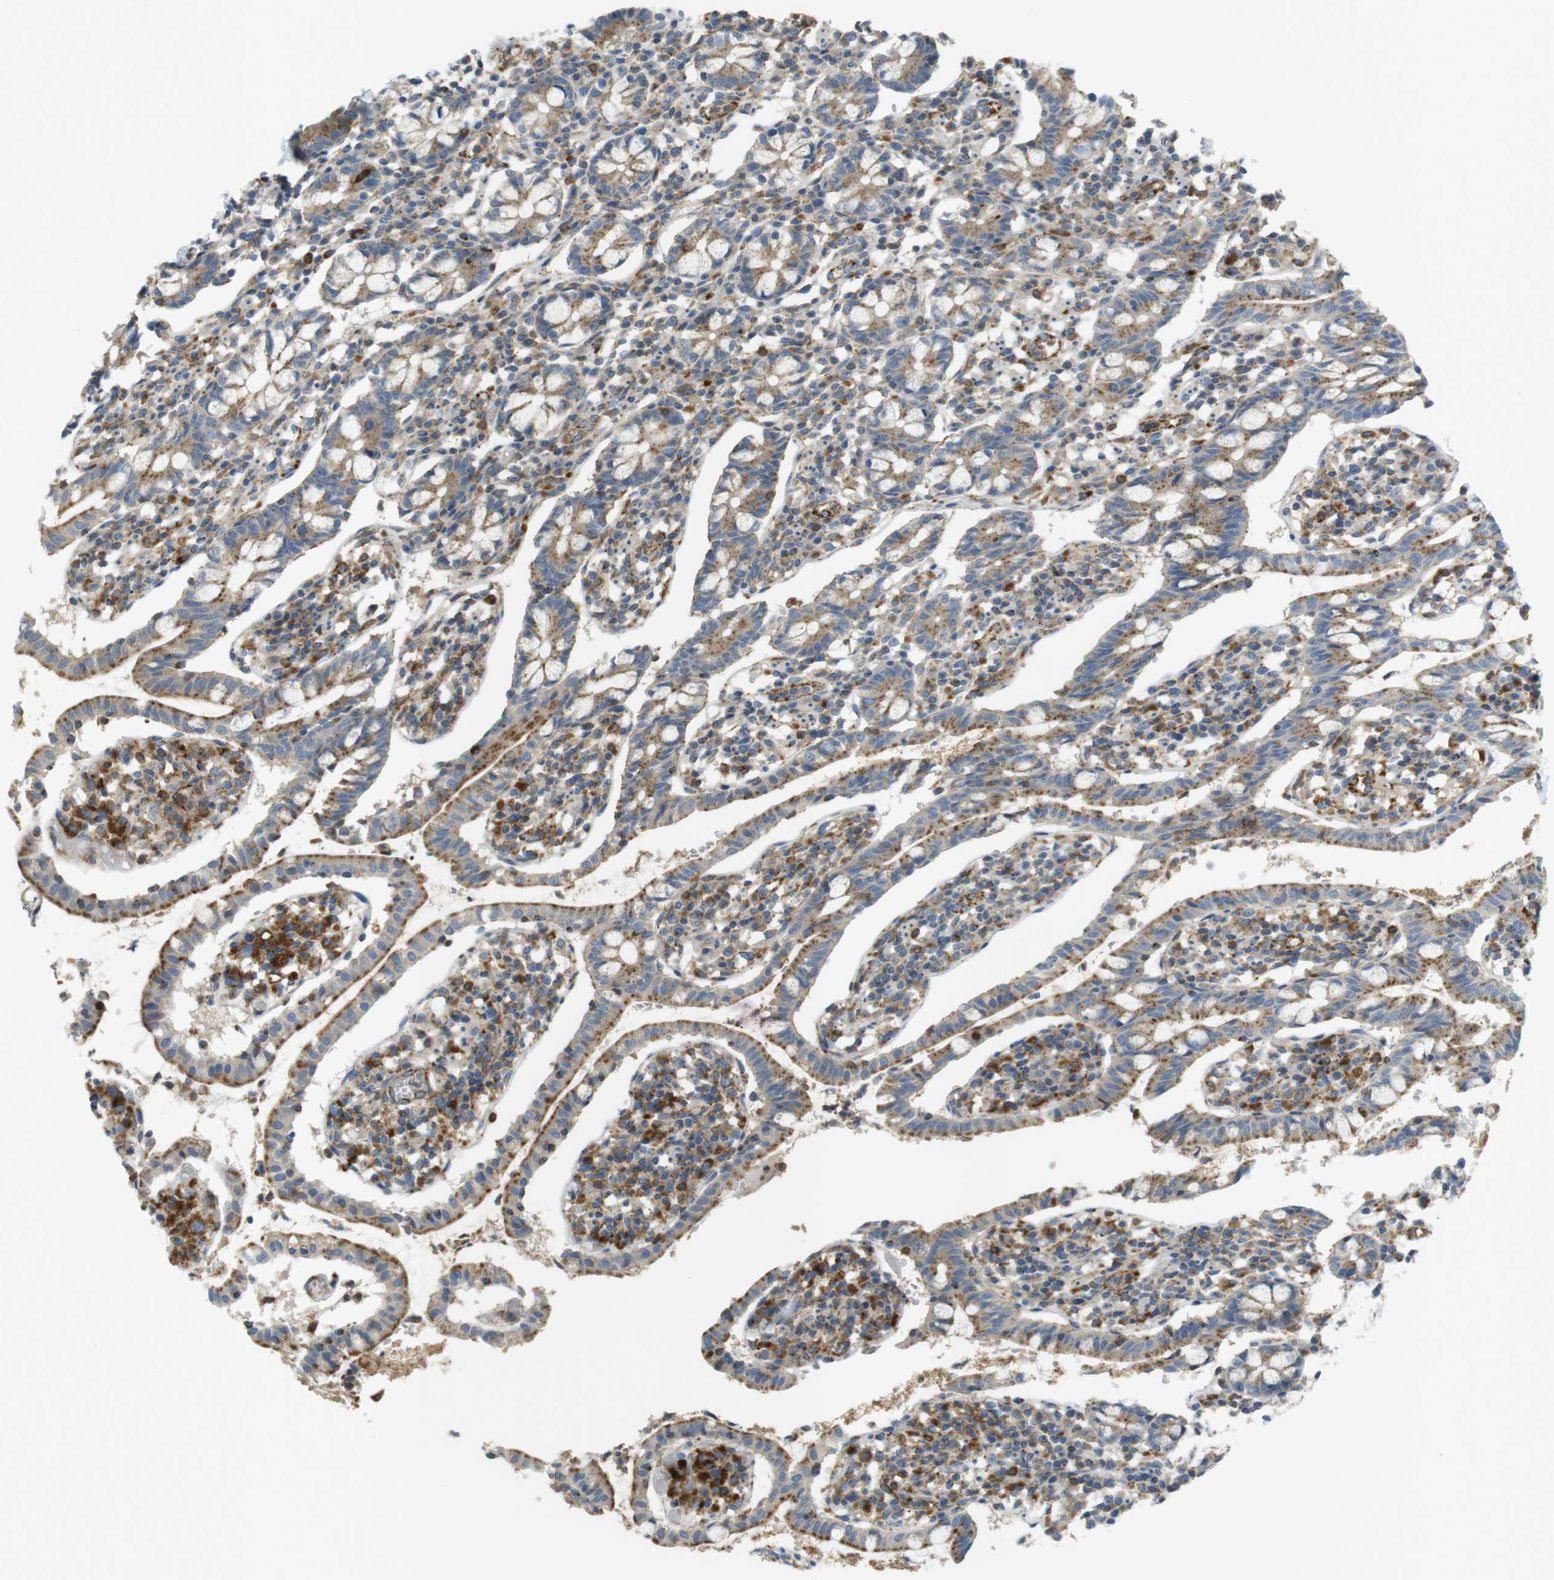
{"staining": {"intensity": "moderate", "quantity": ">75%", "location": "cytoplasmic/membranous"}, "tissue": "small intestine", "cell_type": "Glandular cells", "image_type": "normal", "snomed": [{"axis": "morphology", "description": "Normal tissue, NOS"}, {"axis": "morphology", "description": "Cystadenocarcinoma, serous, Metastatic site"}, {"axis": "topography", "description": "Small intestine"}], "caption": "Moderate cytoplasmic/membranous positivity is seen in about >75% of glandular cells in benign small intestine. Nuclei are stained in blue.", "gene": "LAMP1", "patient": {"sex": "female", "age": 61}}